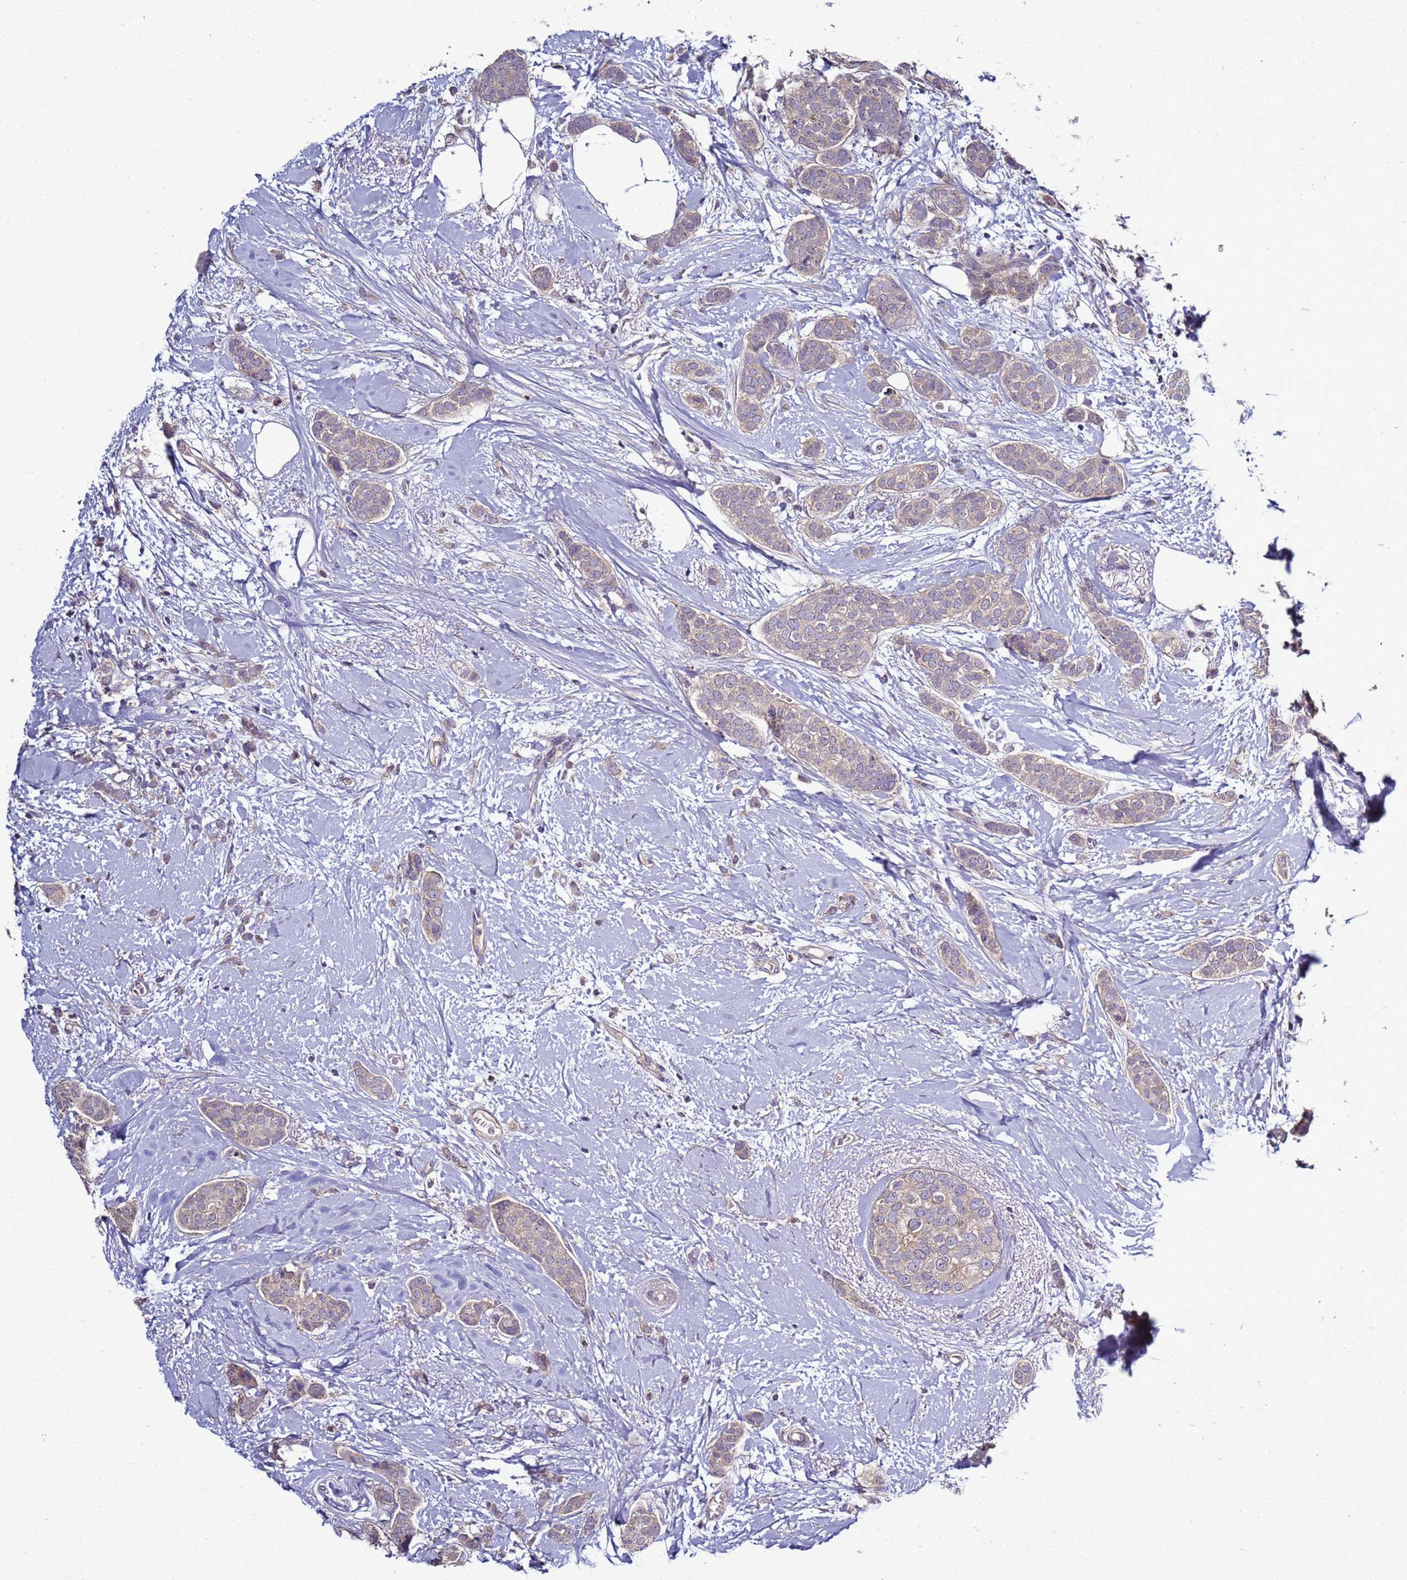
{"staining": {"intensity": "weak", "quantity": "25%-75%", "location": "cytoplasmic/membranous"}, "tissue": "breast cancer", "cell_type": "Tumor cells", "image_type": "cancer", "snomed": [{"axis": "morphology", "description": "Duct carcinoma"}, {"axis": "topography", "description": "Breast"}], "caption": "Human invasive ductal carcinoma (breast) stained for a protein (brown) demonstrates weak cytoplasmic/membranous positive expression in approximately 25%-75% of tumor cells.", "gene": "RABL2B", "patient": {"sex": "female", "age": 72}}